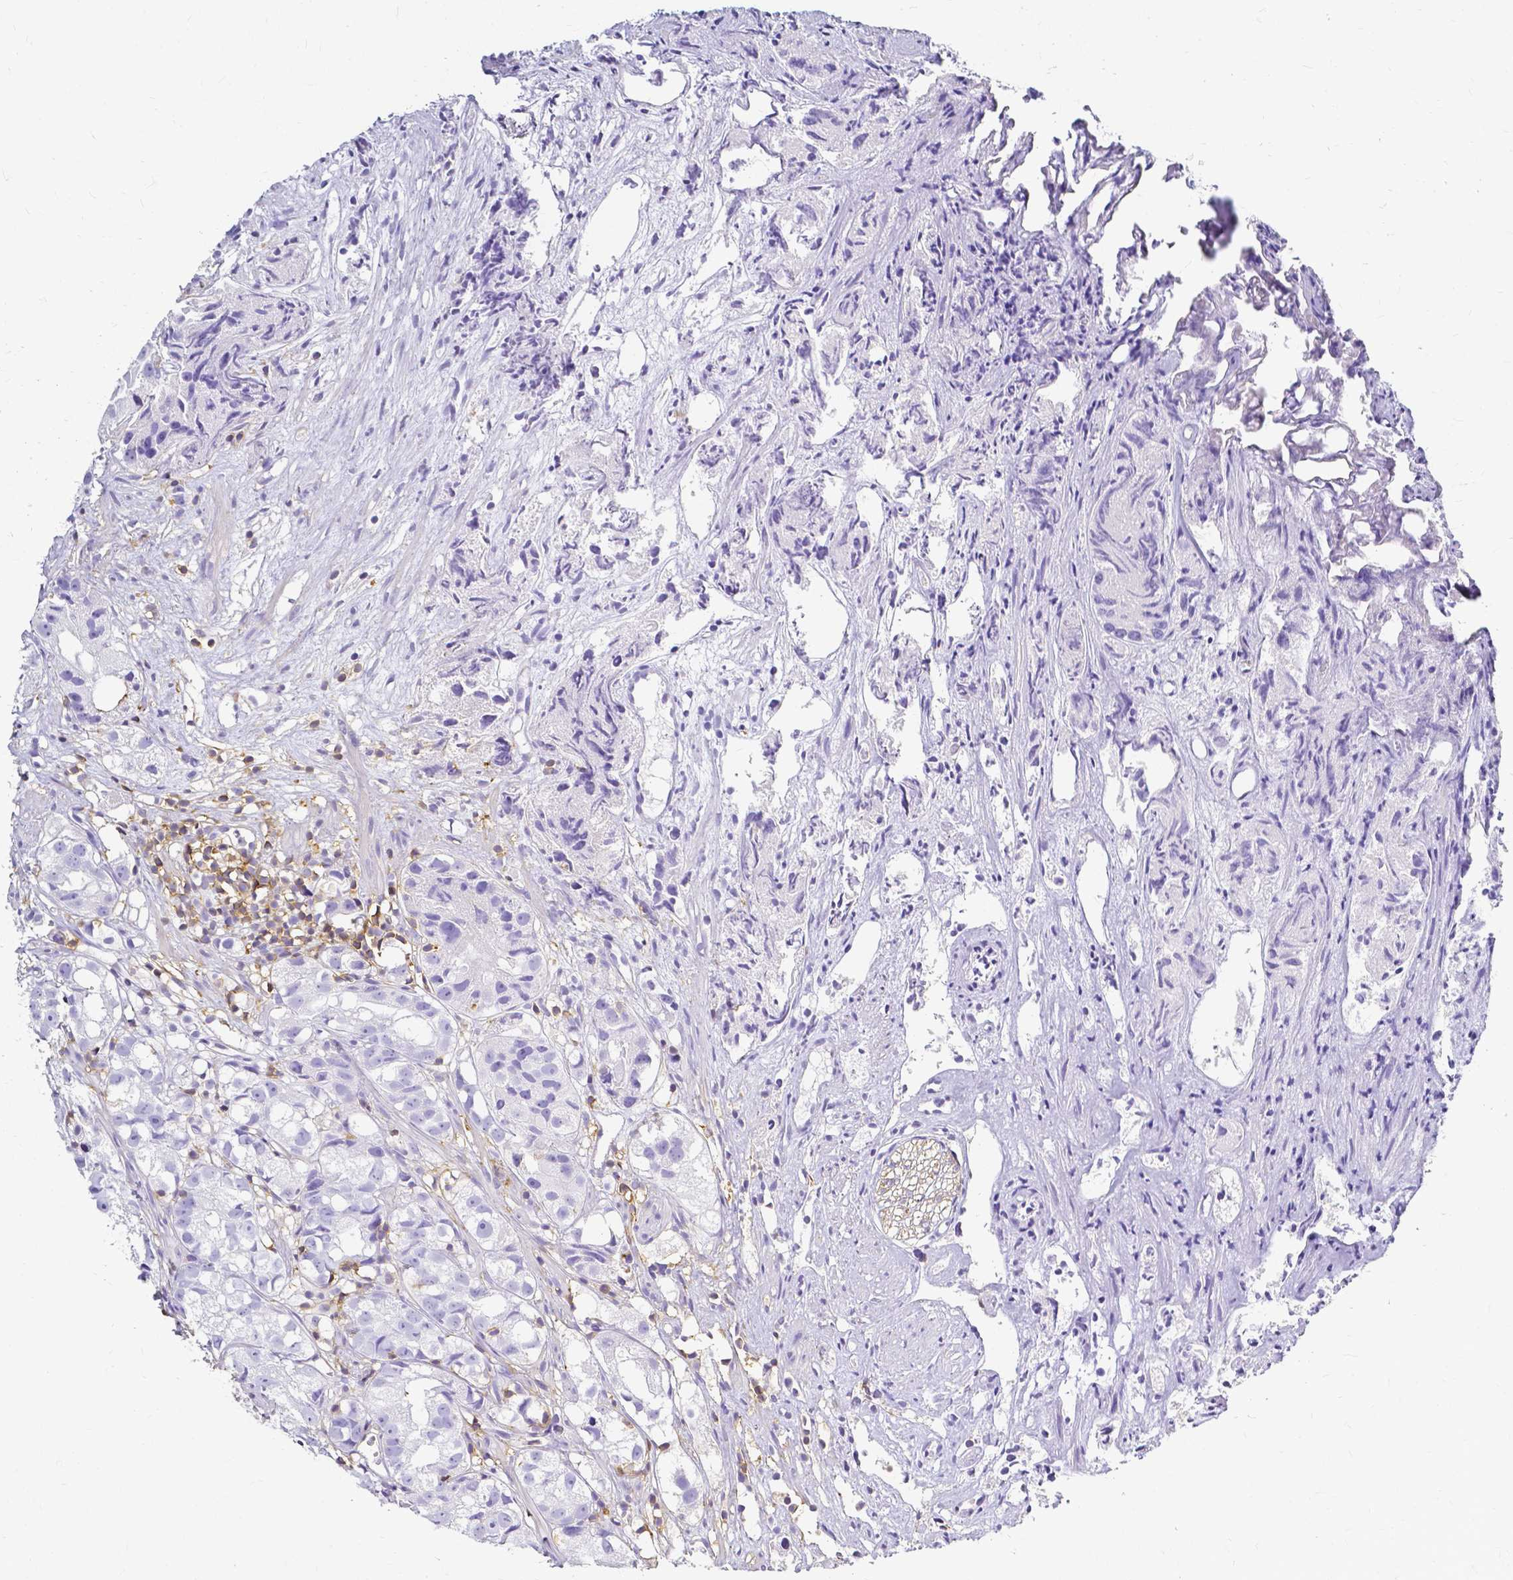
{"staining": {"intensity": "negative", "quantity": "none", "location": "none"}, "tissue": "prostate cancer", "cell_type": "Tumor cells", "image_type": "cancer", "snomed": [{"axis": "morphology", "description": "Adenocarcinoma, High grade"}, {"axis": "topography", "description": "Prostate"}], "caption": "This is an IHC photomicrograph of human high-grade adenocarcinoma (prostate). There is no positivity in tumor cells.", "gene": "HSPA12A", "patient": {"sex": "male", "age": 68}}